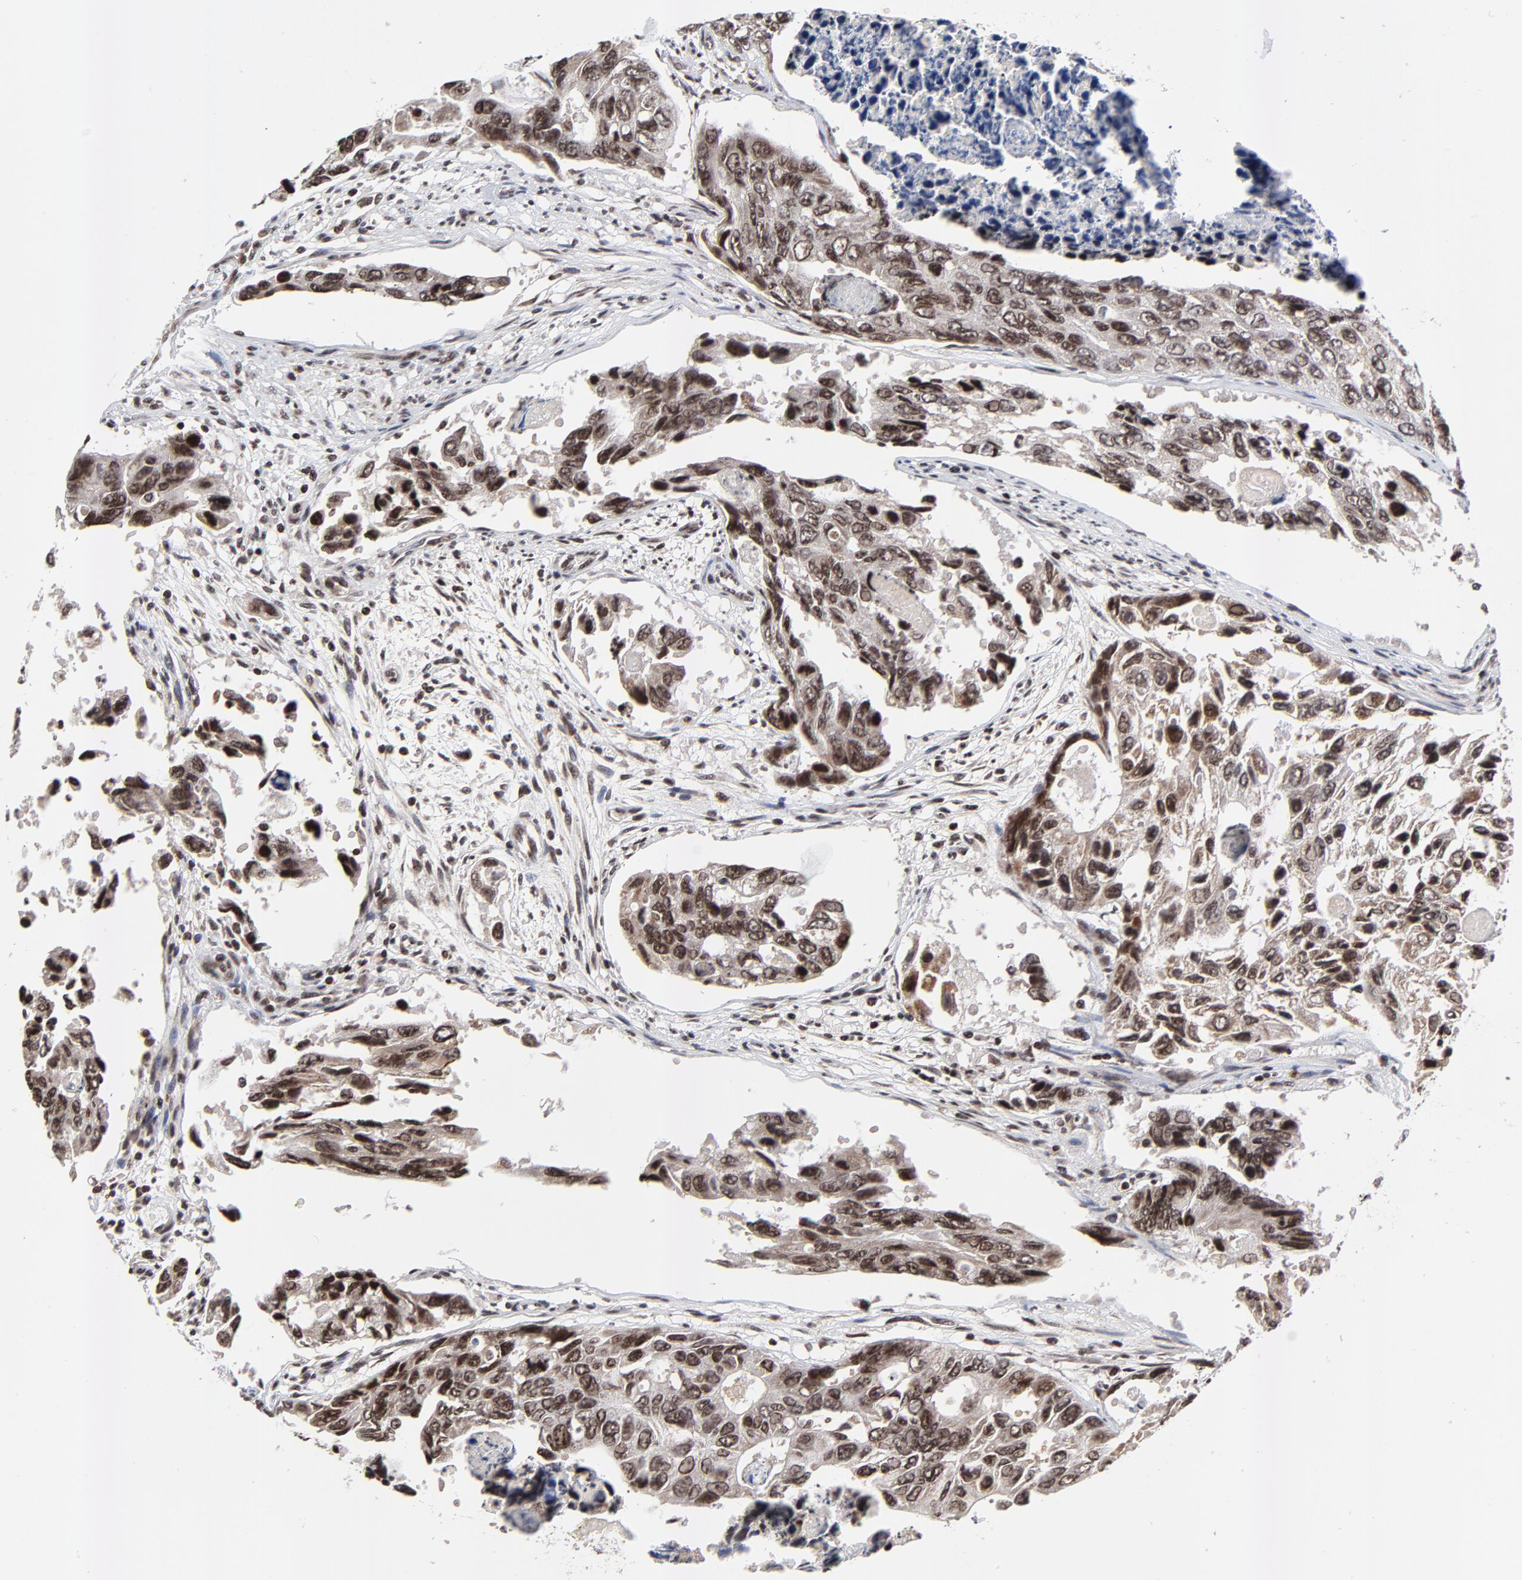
{"staining": {"intensity": "strong", "quantity": ">75%", "location": "cytoplasmic/membranous,nuclear"}, "tissue": "colorectal cancer", "cell_type": "Tumor cells", "image_type": "cancer", "snomed": [{"axis": "morphology", "description": "Adenocarcinoma, NOS"}, {"axis": "topography", "description": "Colon"}], "caption": "Colorectal adenocarcinoma stained for a protein reveals strong cytoplasmic/membranous and nuclear positivity in tumor cells.", "gene": "ZNF777", "patient": {"sex": "female", "age": 86}}